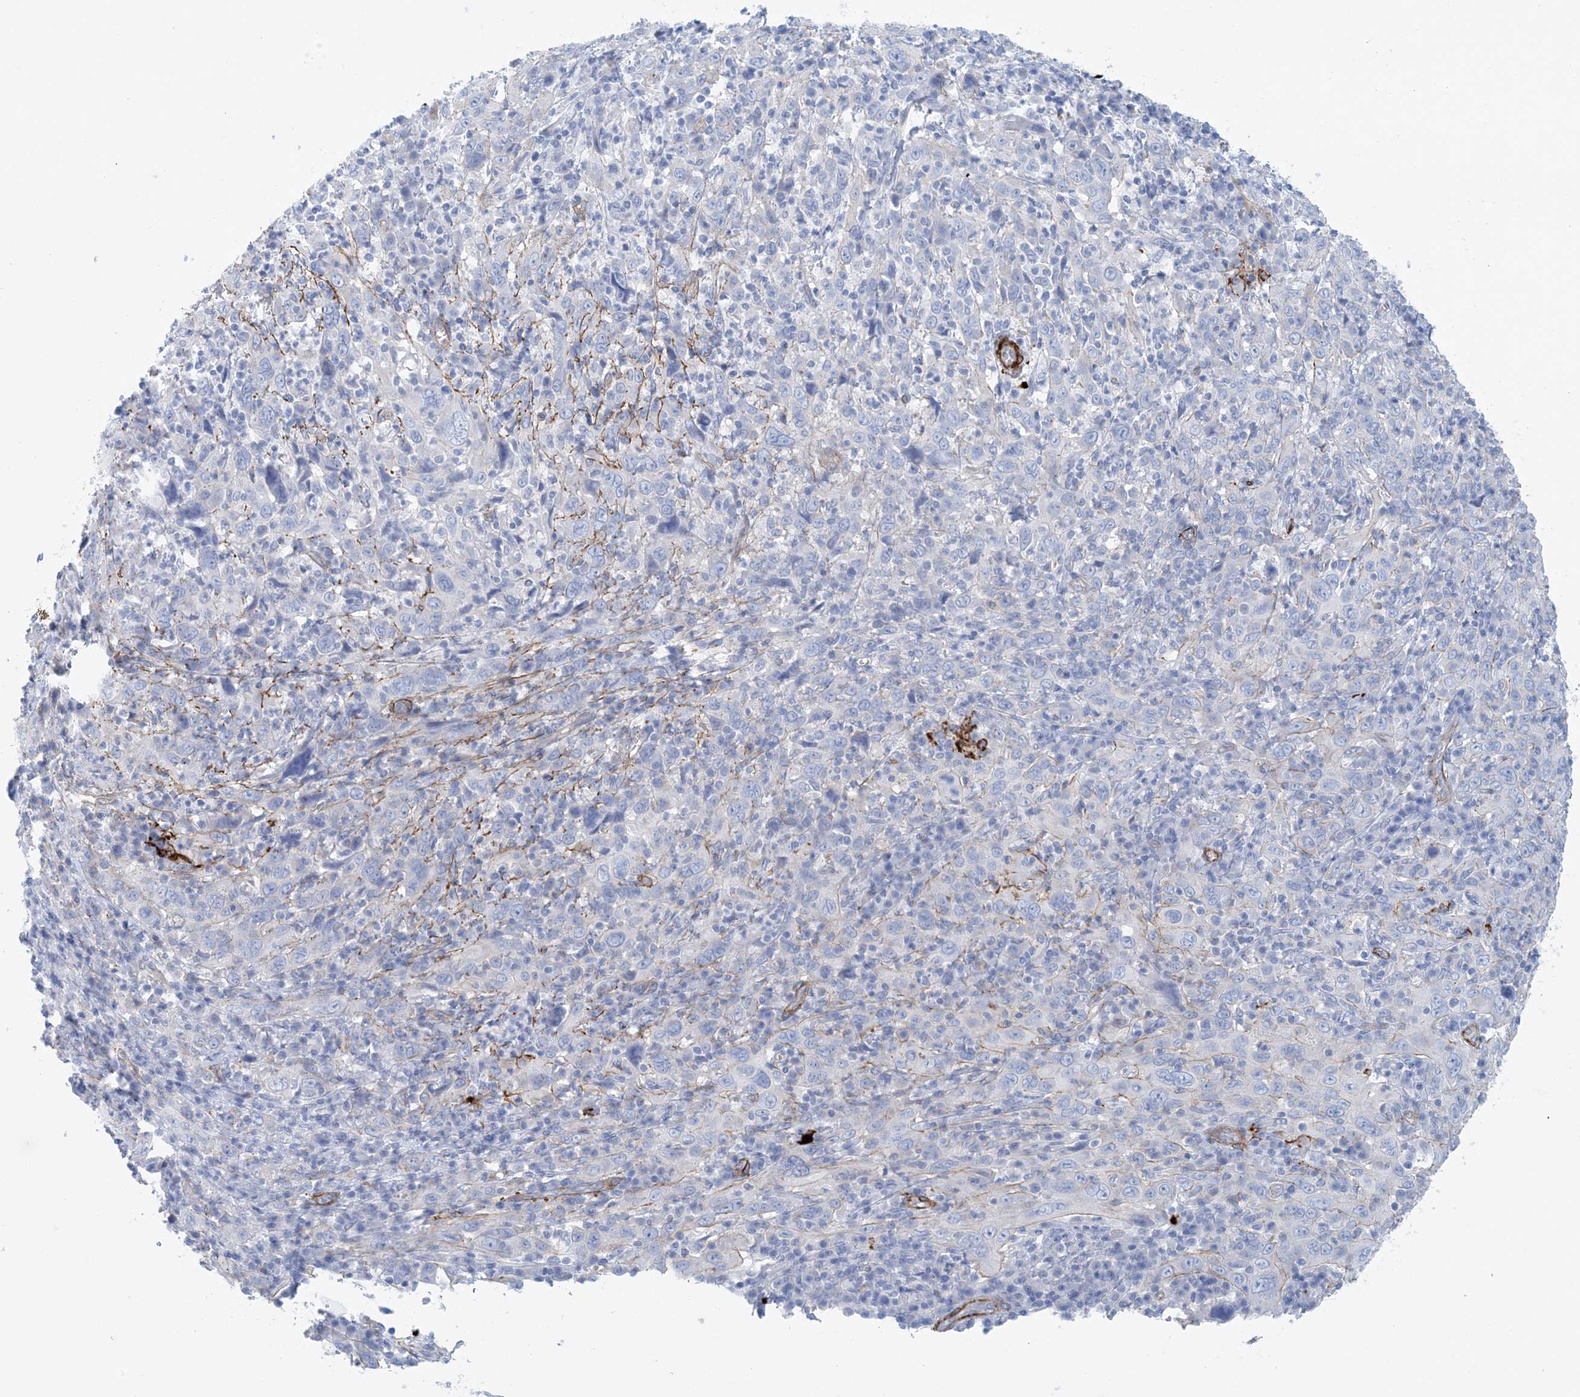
{"staining": {"intensity": "moderate", "quantity": "<25%", "location": "cytoplasmic/membranous"}, "tissue": "cervical cancer", "cell_type": "Tumor cells", "image_type": "cancer", "snomed": [{"axis": "morphology", "description": "Squamous cell carcinoma, NOS"}, {"axis": "topography", "description": "Cervix"}], "caption": "Protein staining displays moderate cytoplasmic/membranous staining in about <25% of tumor cells in cervical squamous cell carcinoma. (DAB (3,3'-diaminobenzidine) IHC with brightfield microscopy, high magnification).", "gene": "SHANK1", "patient": {"sex": "female", "age": 46}}